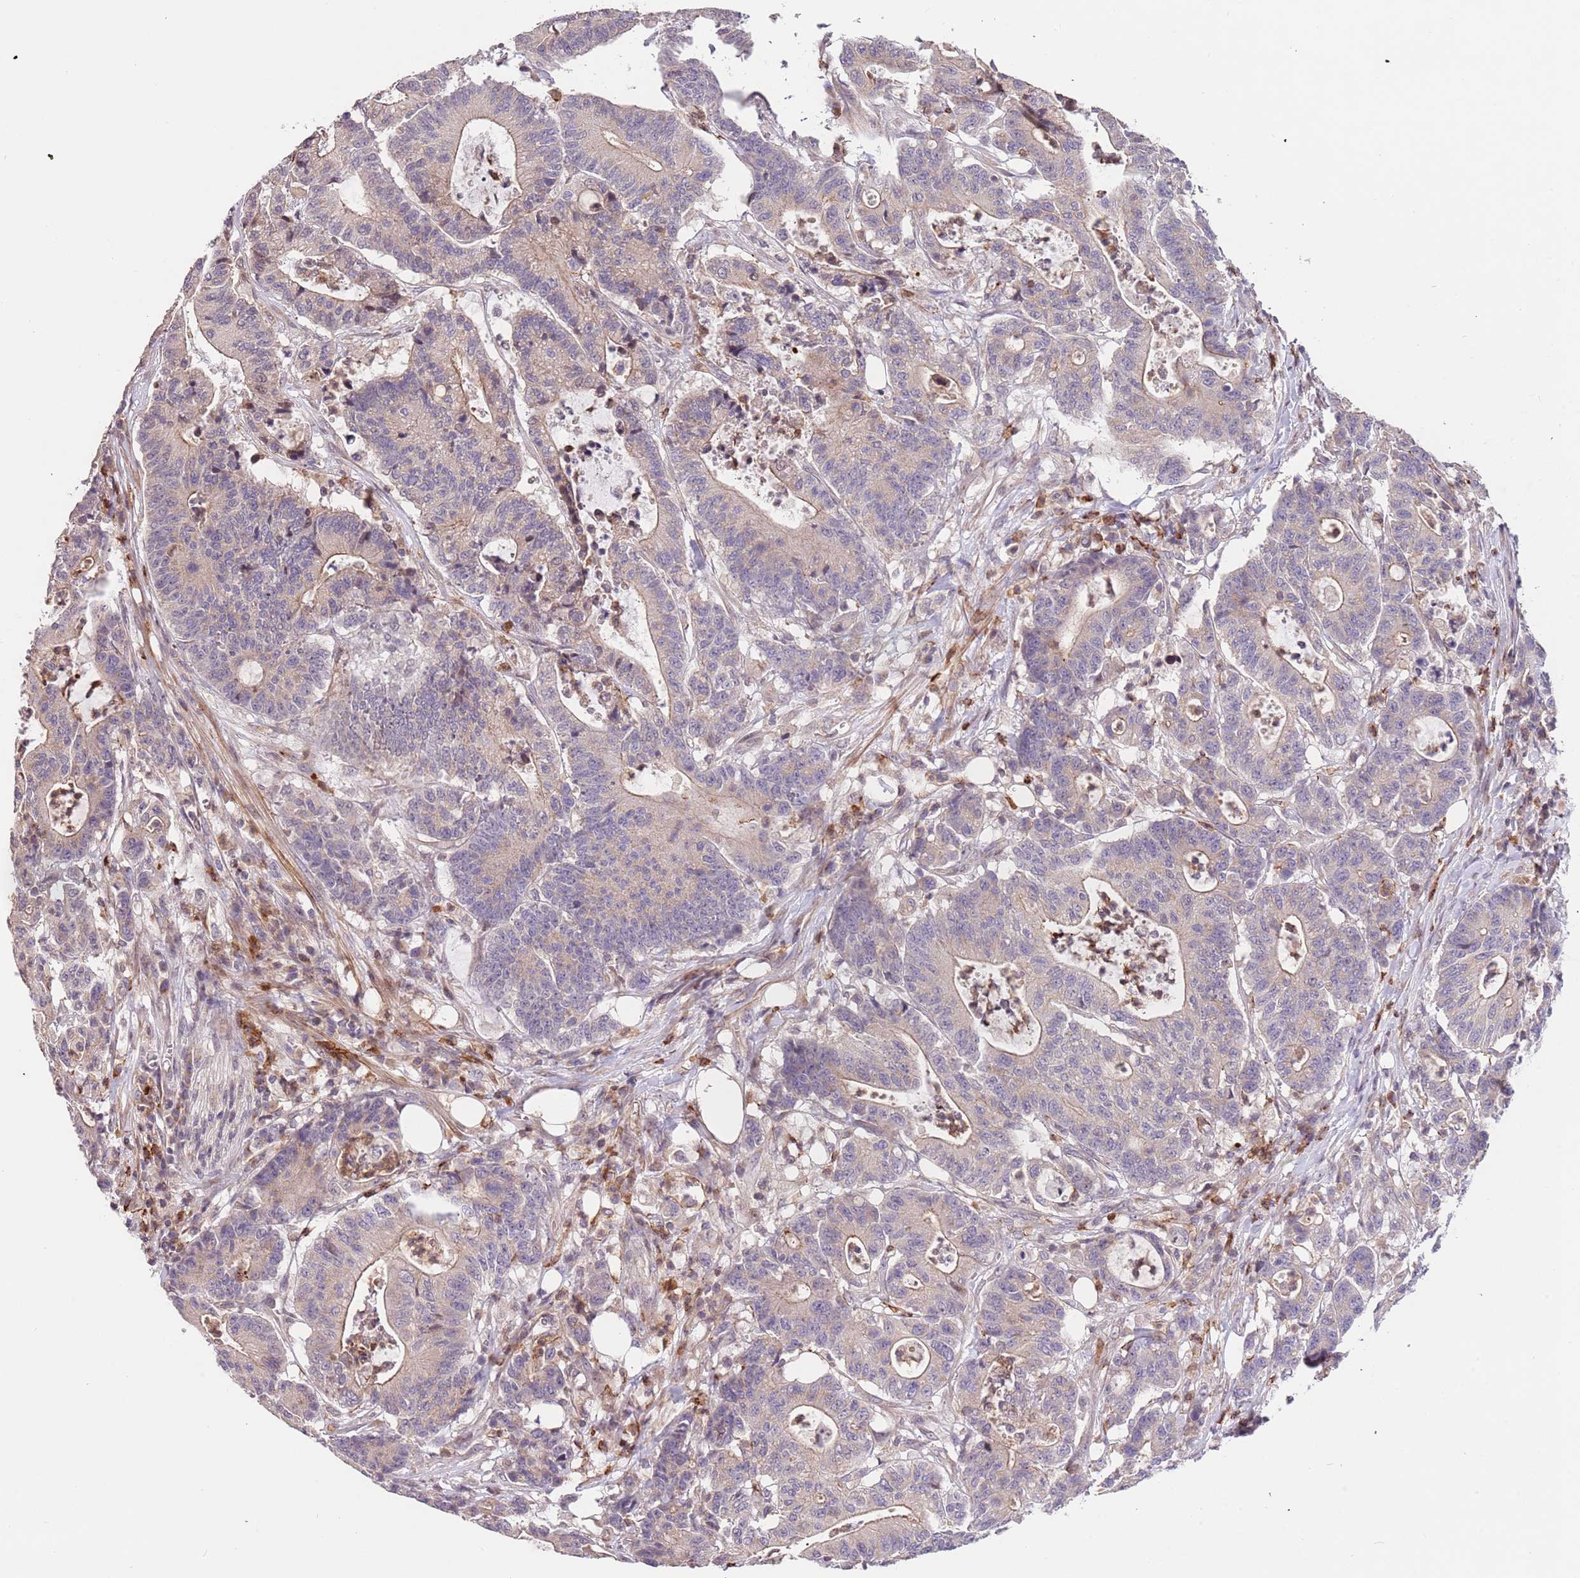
{"staining": {"intensity": "weak", "quantity": "<25%", "location": "cytoplasmic/membranous"}, "tissue": "colorectal cancer", "cell_type": "Tumor cells", "image_type": "cancer", "snomed": [{"axis": "morphology", "description": "Adenocarcinoma, NOS"}, {"axis": "topography", "description": "Colon"}], "caption": "Immunohistochemical staining of human colorectal cancer demonstrates no significant staining in tumor cells.", "gene": "SLC16A4", "patient": {"sex": "female", "age": 84}}